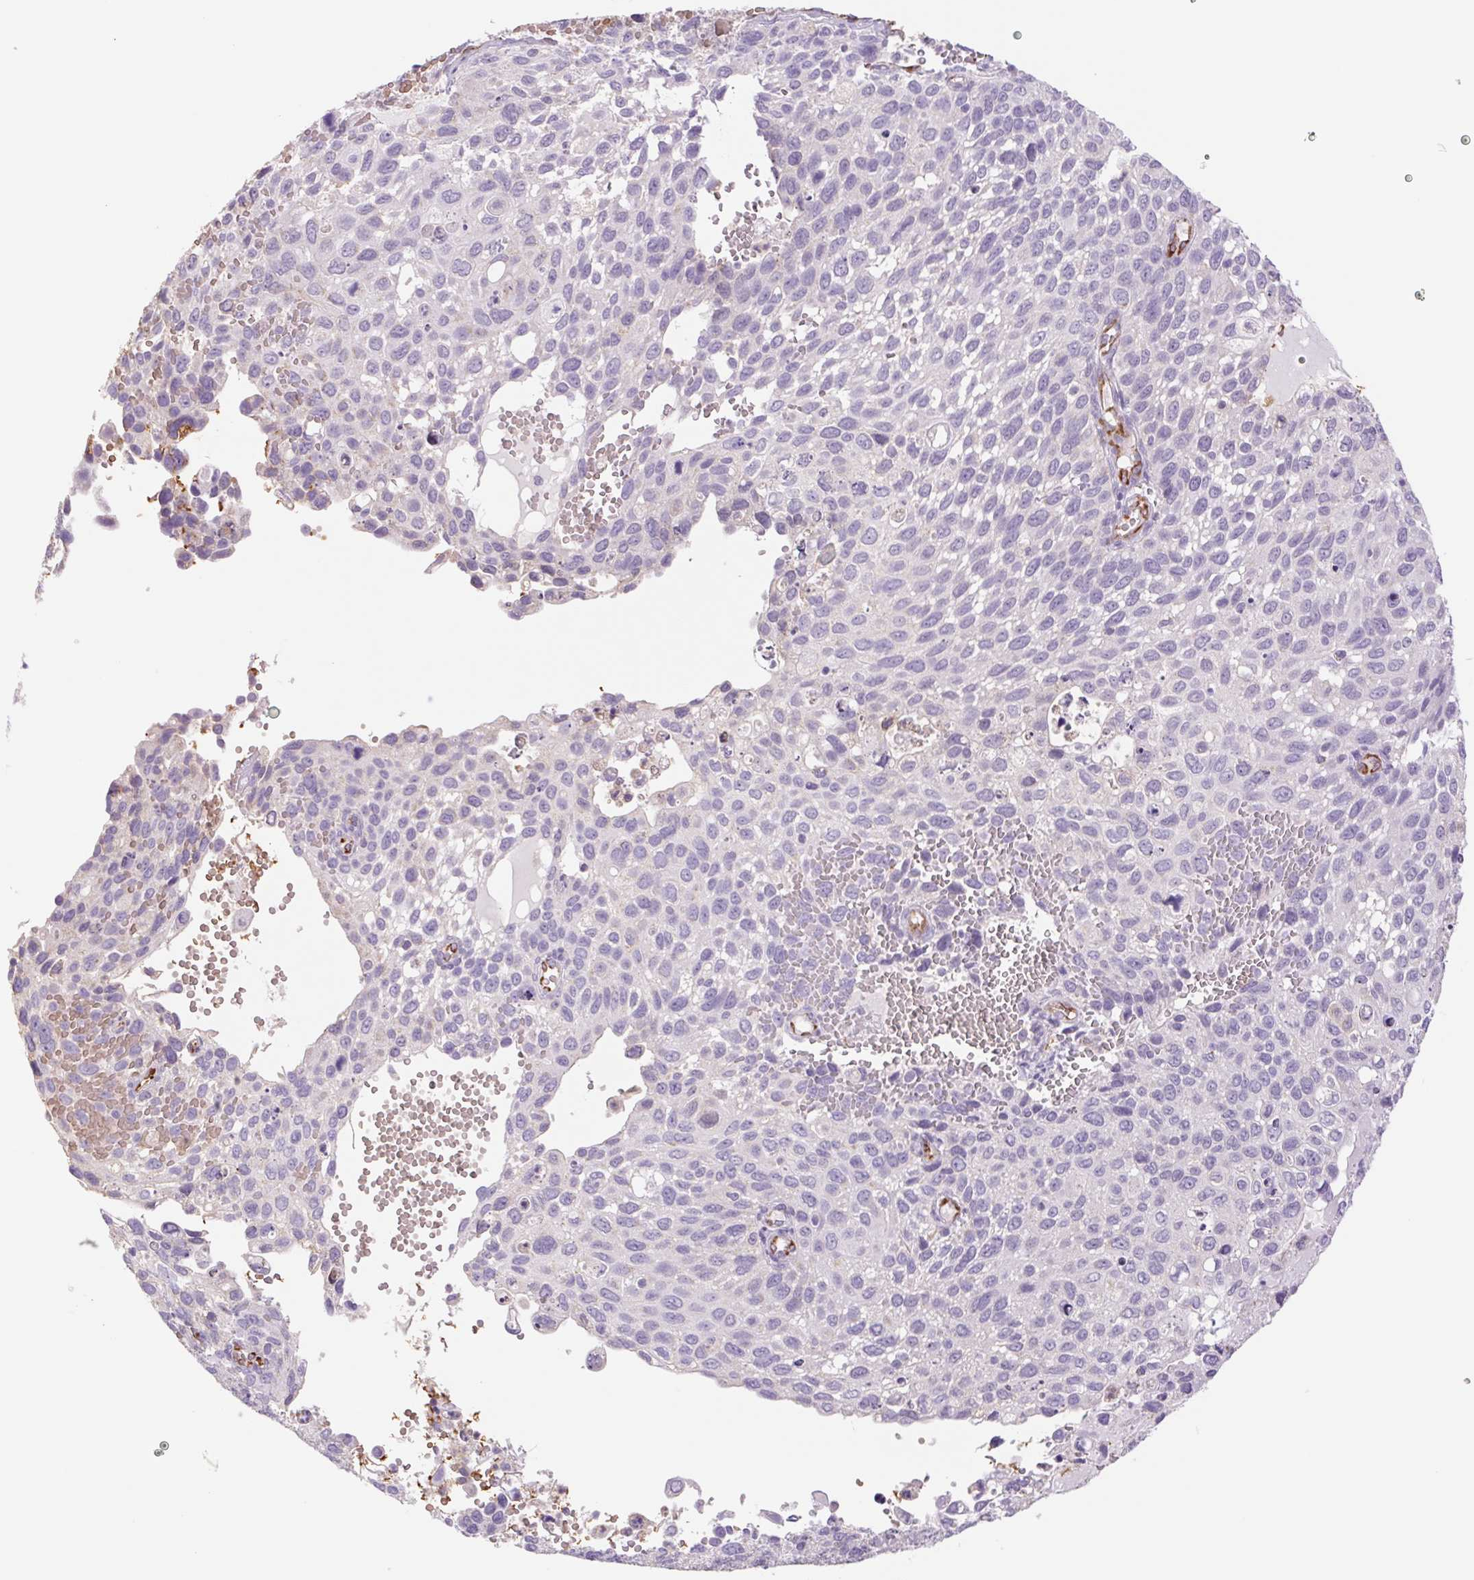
{"staining": {"intensity": "negative", "quantity": "none", "location": "none"}, "tissue": "cervical cancer", "cell_type": "Tumor cells", "image_type": "cancer", "snomed": [{"axis": "morphology", "description": "Squamous cell carcinoma, NOS"}, {"axis": "topography", "description": "Cervix"}], "caption": "Photomicrograph shows no protein positivity in tumor cells of cervical squamous cell carcinoma tissue.", "gene": "IGFL3", "patient": {"sex": "female", "age": 70}}